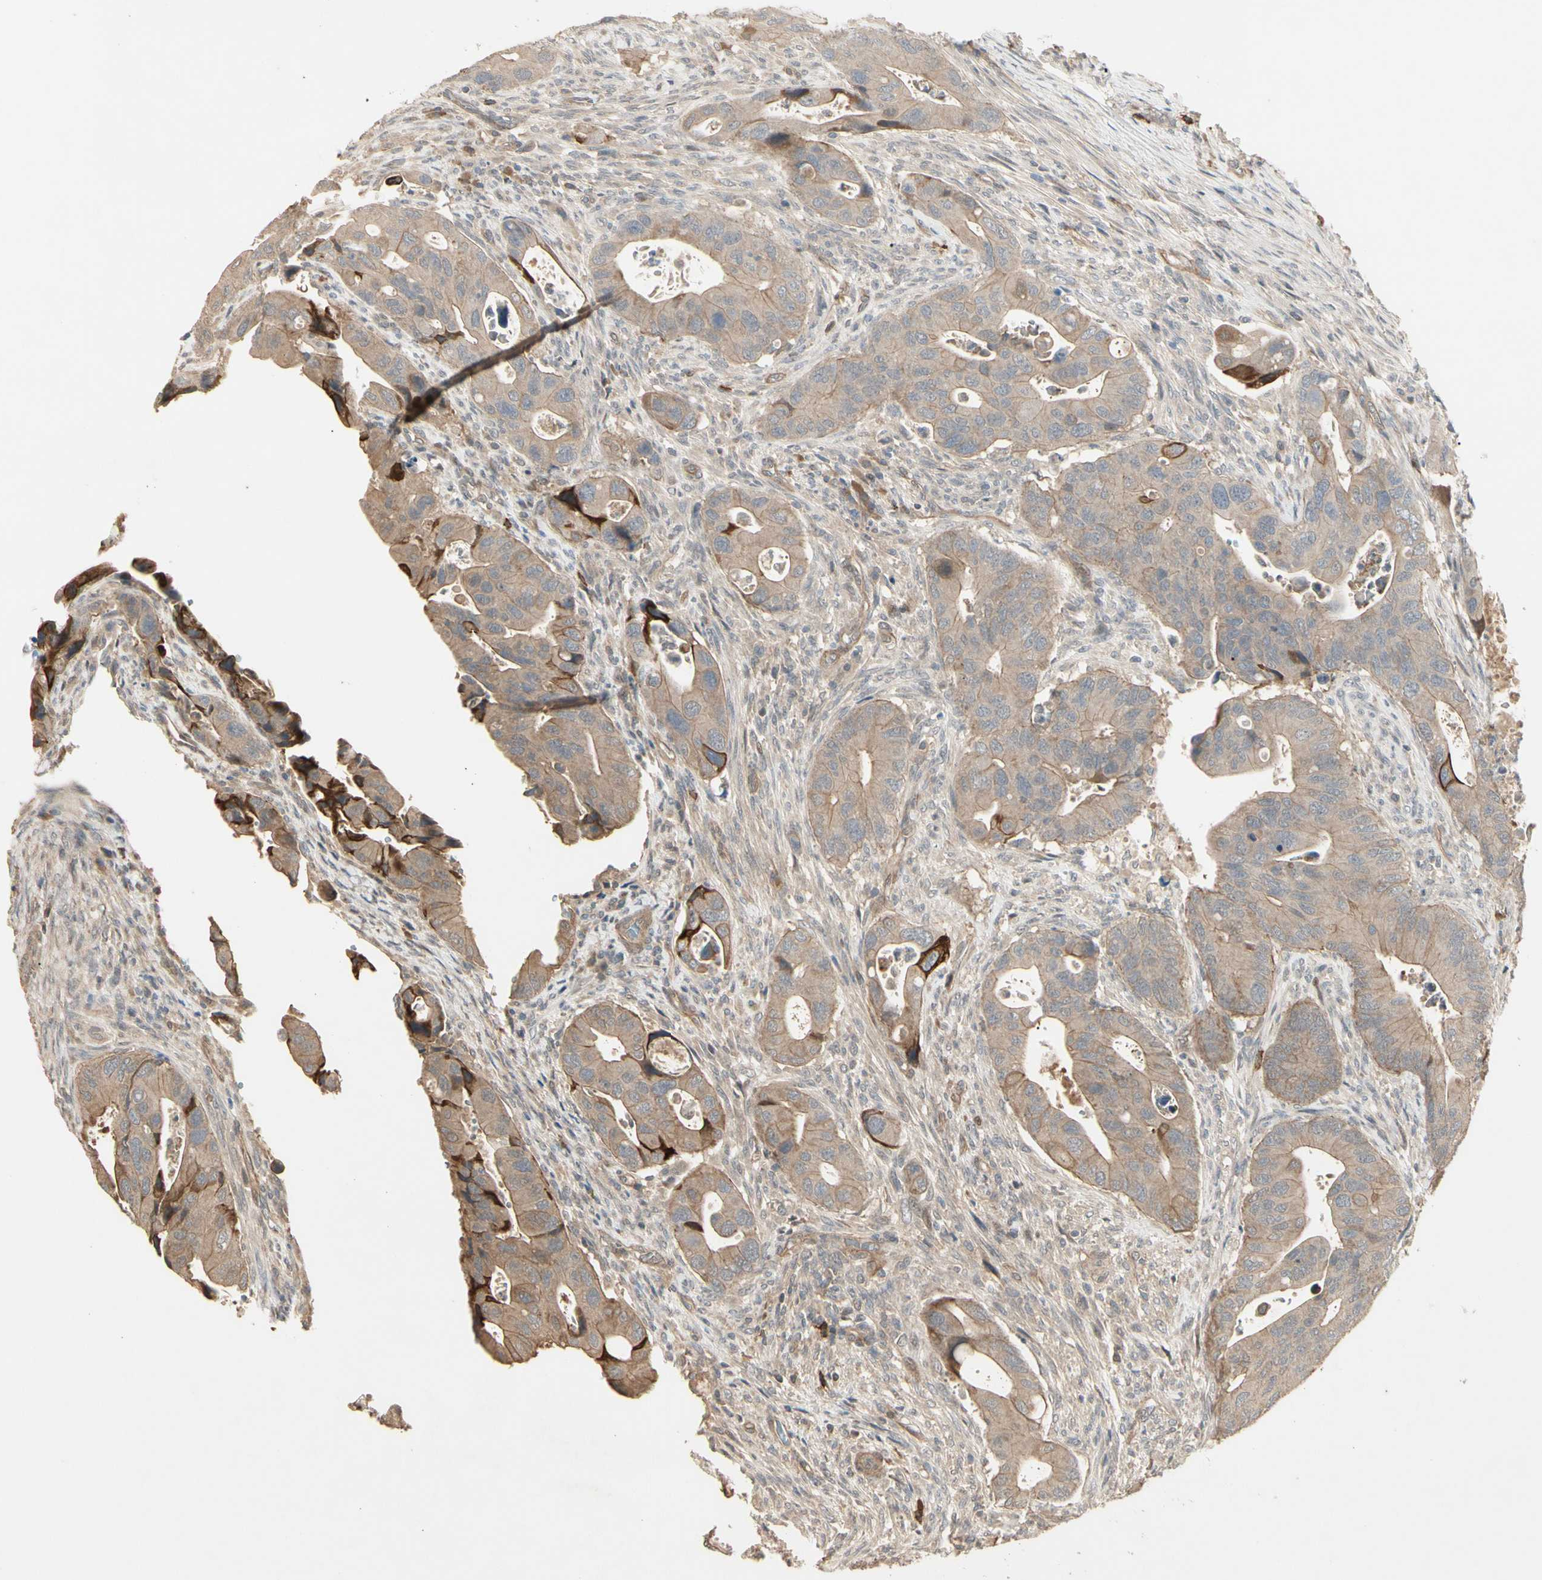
{"staining": {"intensity": "weak", "quantity": ">75%", "location": "cytoplasmic/membranous"}, "tissue": "colorectal cancer", "cell_type": "Tumor cells", "image_type": "cancer", "snomed": [{"axis": "morphology", "description": "Adenocarcinoma, NOS"}, {"axis": "topography", "description": "Rectum"}], "caption": "Protein staining demonstrates weak cytoplasmic/membranous expression in about >75% of tumor cells in colorectal cancer (adenocarcinoma). (Brightfield microscopy of DAB IHC at high magnification).", "gene": "ATG4C", "patient": {"sex": "female", "age": 57}}